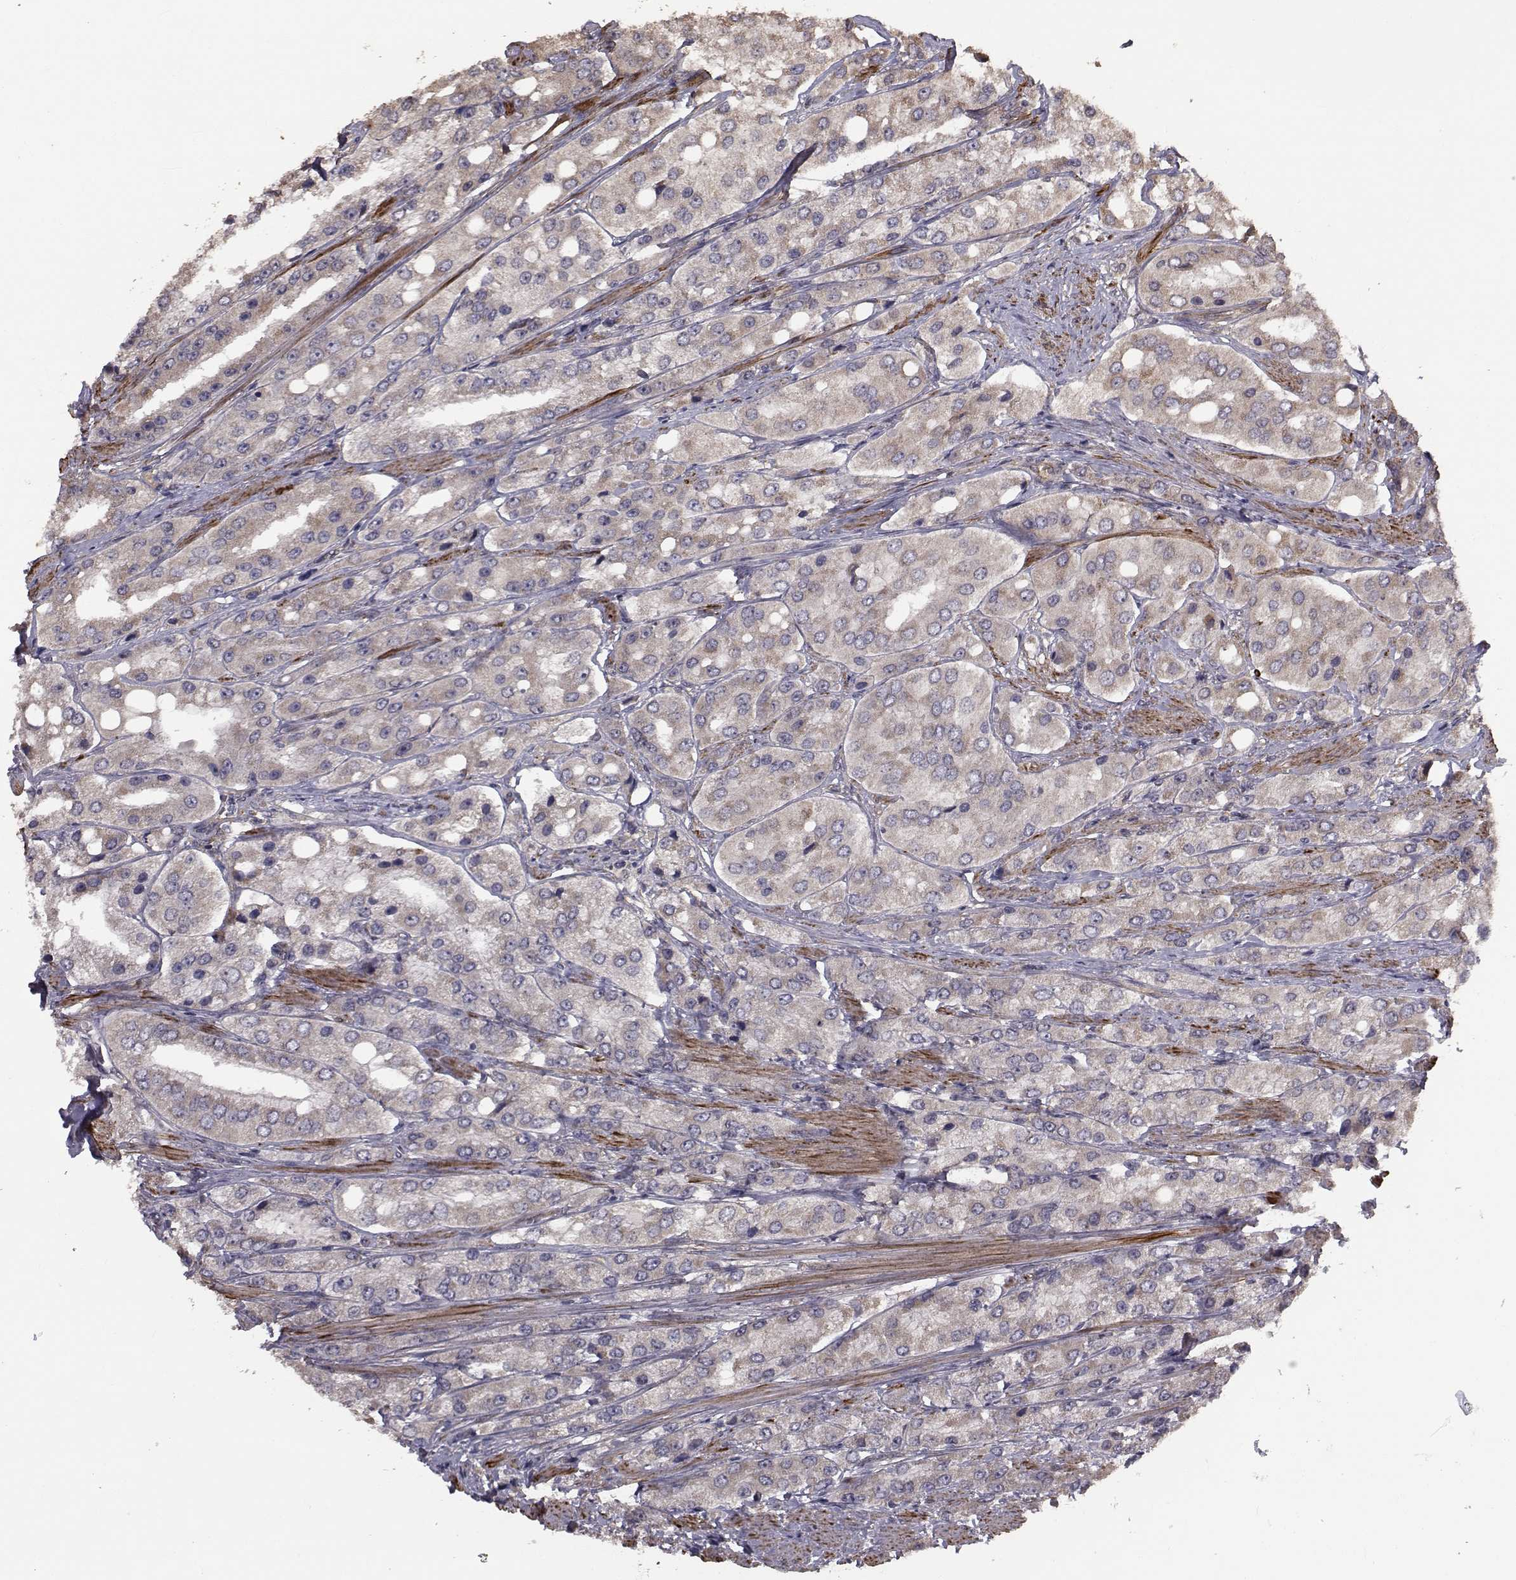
{"staining": {"intensity": "negative", "quantity": "none", "location": "none"}, "tissue": "prostate cancer", "cell_type": "Tumor cells", "image_type": "cancer", "snomed": [{"axis": "morphology", "description": "Adenocarcinoma, Low grade"}, {"axis": "topography", "description": "Prostate"}], "caption": "This image is of low-grade adenocarcinoma (prostate) stained with immunohistochemistry (IHC) to label a protein in brown with the nuclei are counter-stained blue. There is no positivity in tumor cells.", "gene": "TRIP10", "patient": {"sex": "male", "age": 69}}